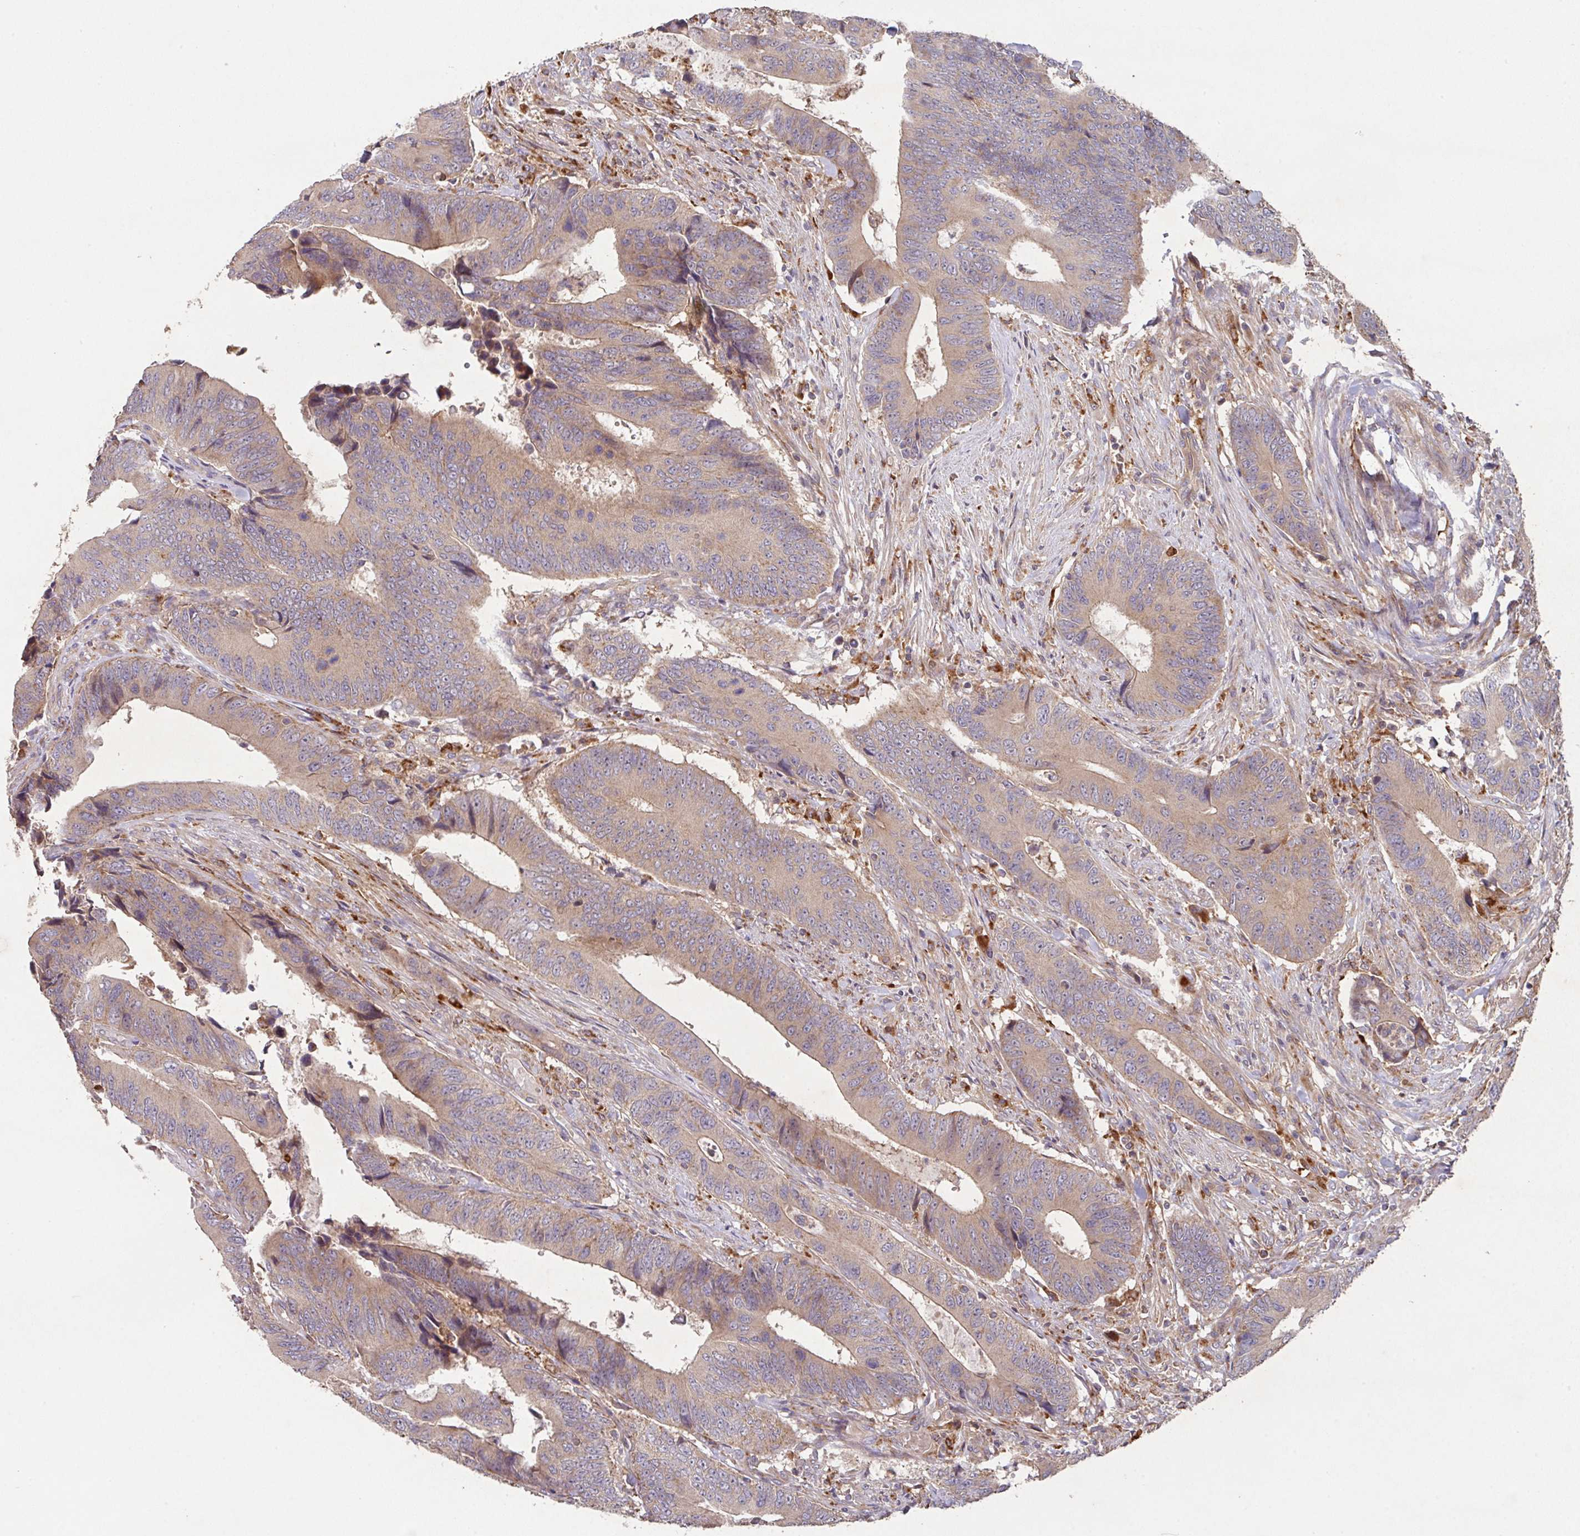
{"staining": {"intensity": "weak", "quantity": ">75%", "location": "cytoplasmic/membranous"}, "tissue": "colorectal cancer", "cell_type": "Tumor cells", "image_type": "cancer", "snomed": [{"axis": "morphology", "description": "Adenocarcinoma, NOS"}, {"axis": "topography", "description": "Colon"}], "caption": "A brown stain labels weak cytoplasmic/membranous expression of a protein in colorectal adenocarcinoma tumor cells.", "gene": "TRIM14", "patient": {"sex": "male", "age": 87}}